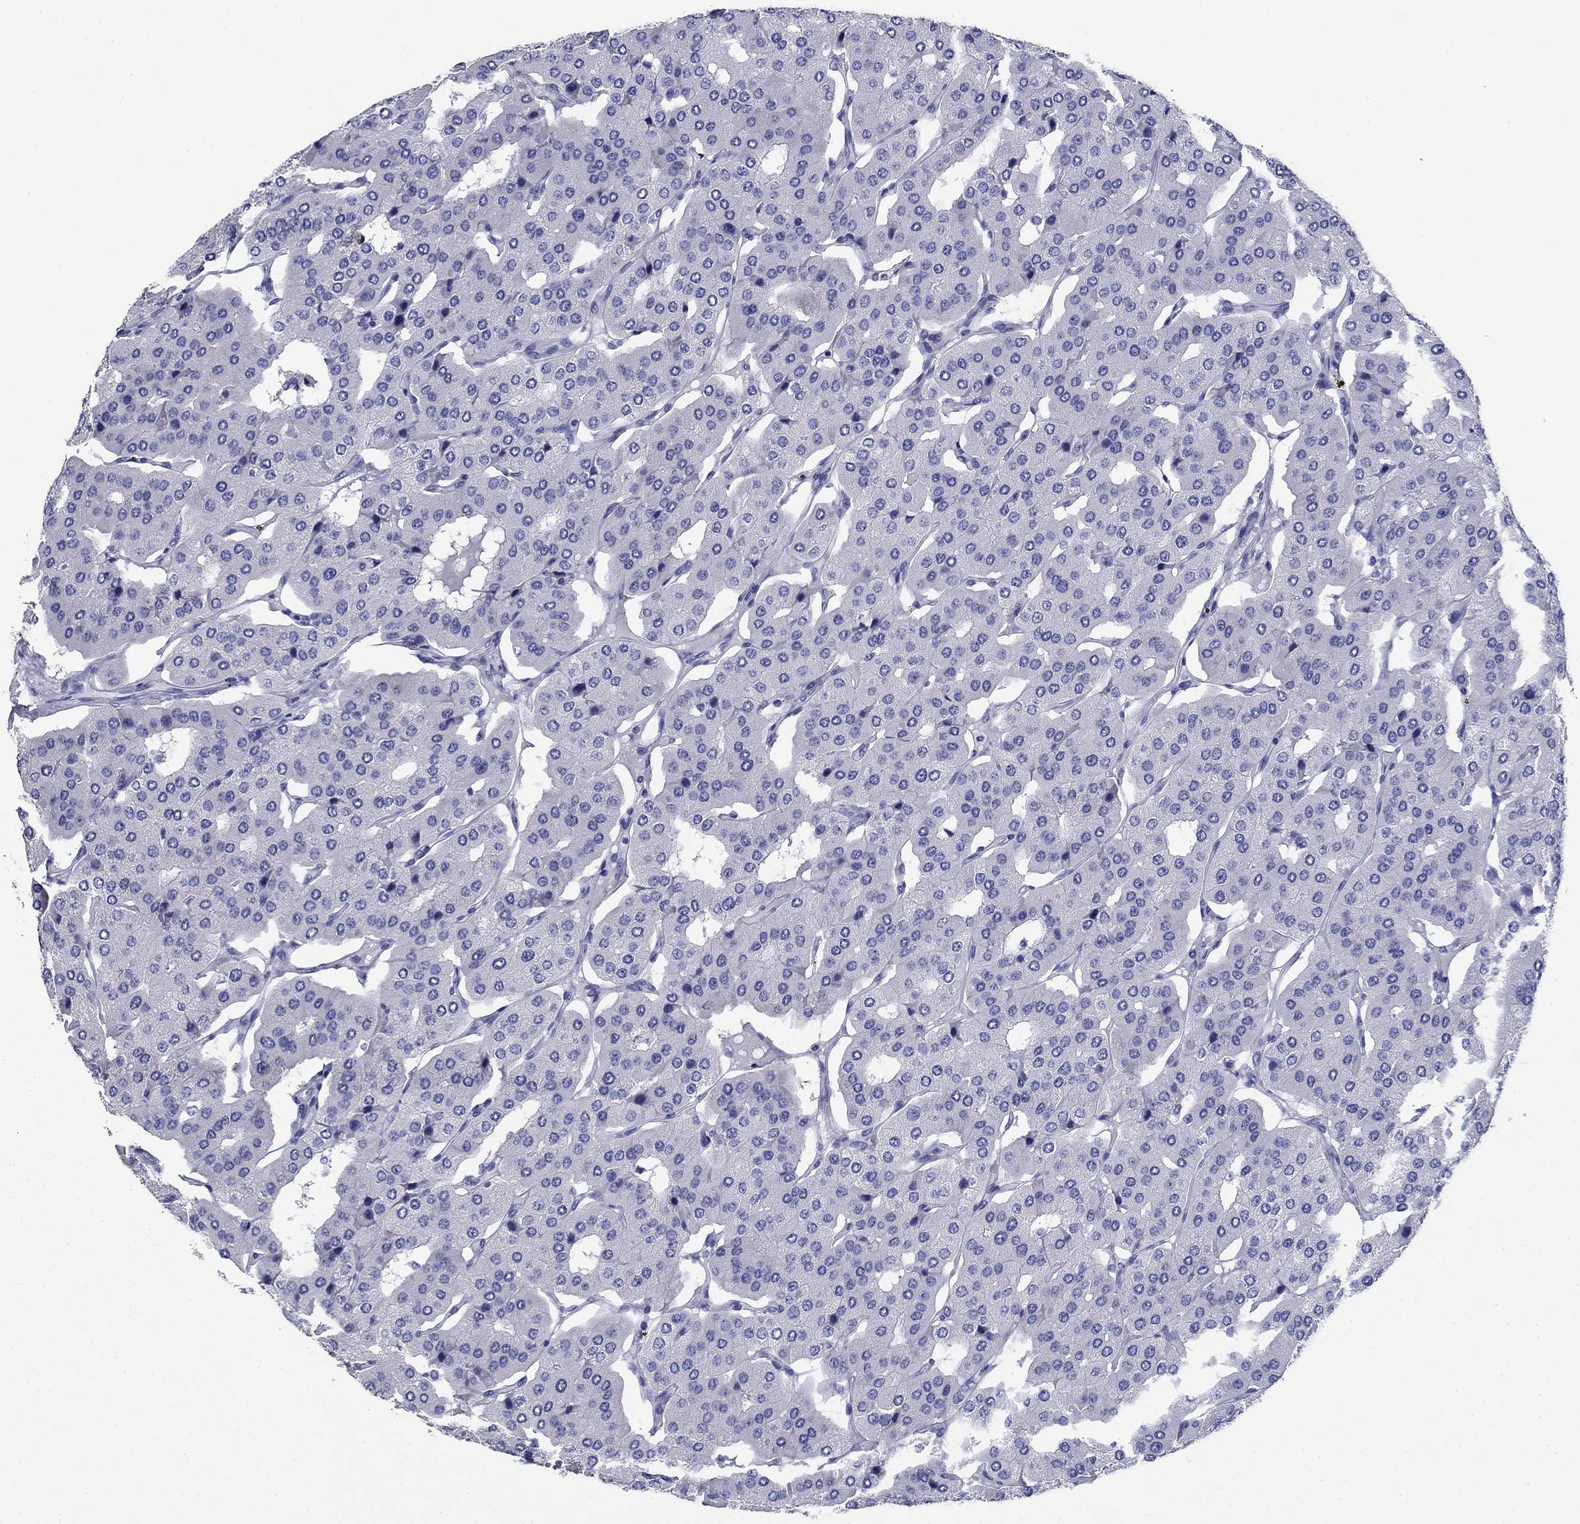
{"staining": {"intensity": "negative", "quantity": "none", "location": "none"}, "tissue": "parathyroid gland", "cell_type": "Glandular cells", "image_type": "normal", "snomed": [{"axis": "morphology", "description": "Normal tissue, NOS"}, {"axis": "morphology", "description": "Adenoma, NOS"}, {"axis": "topography", "description": "Parathyroid gland"}], "caption": "Human parathyroid gland stained for a protein using immunohistochemistry reveals no expression in glandular cells.", "gene": "PRKCG", "patient": {"sex": "female", "age": 86}}